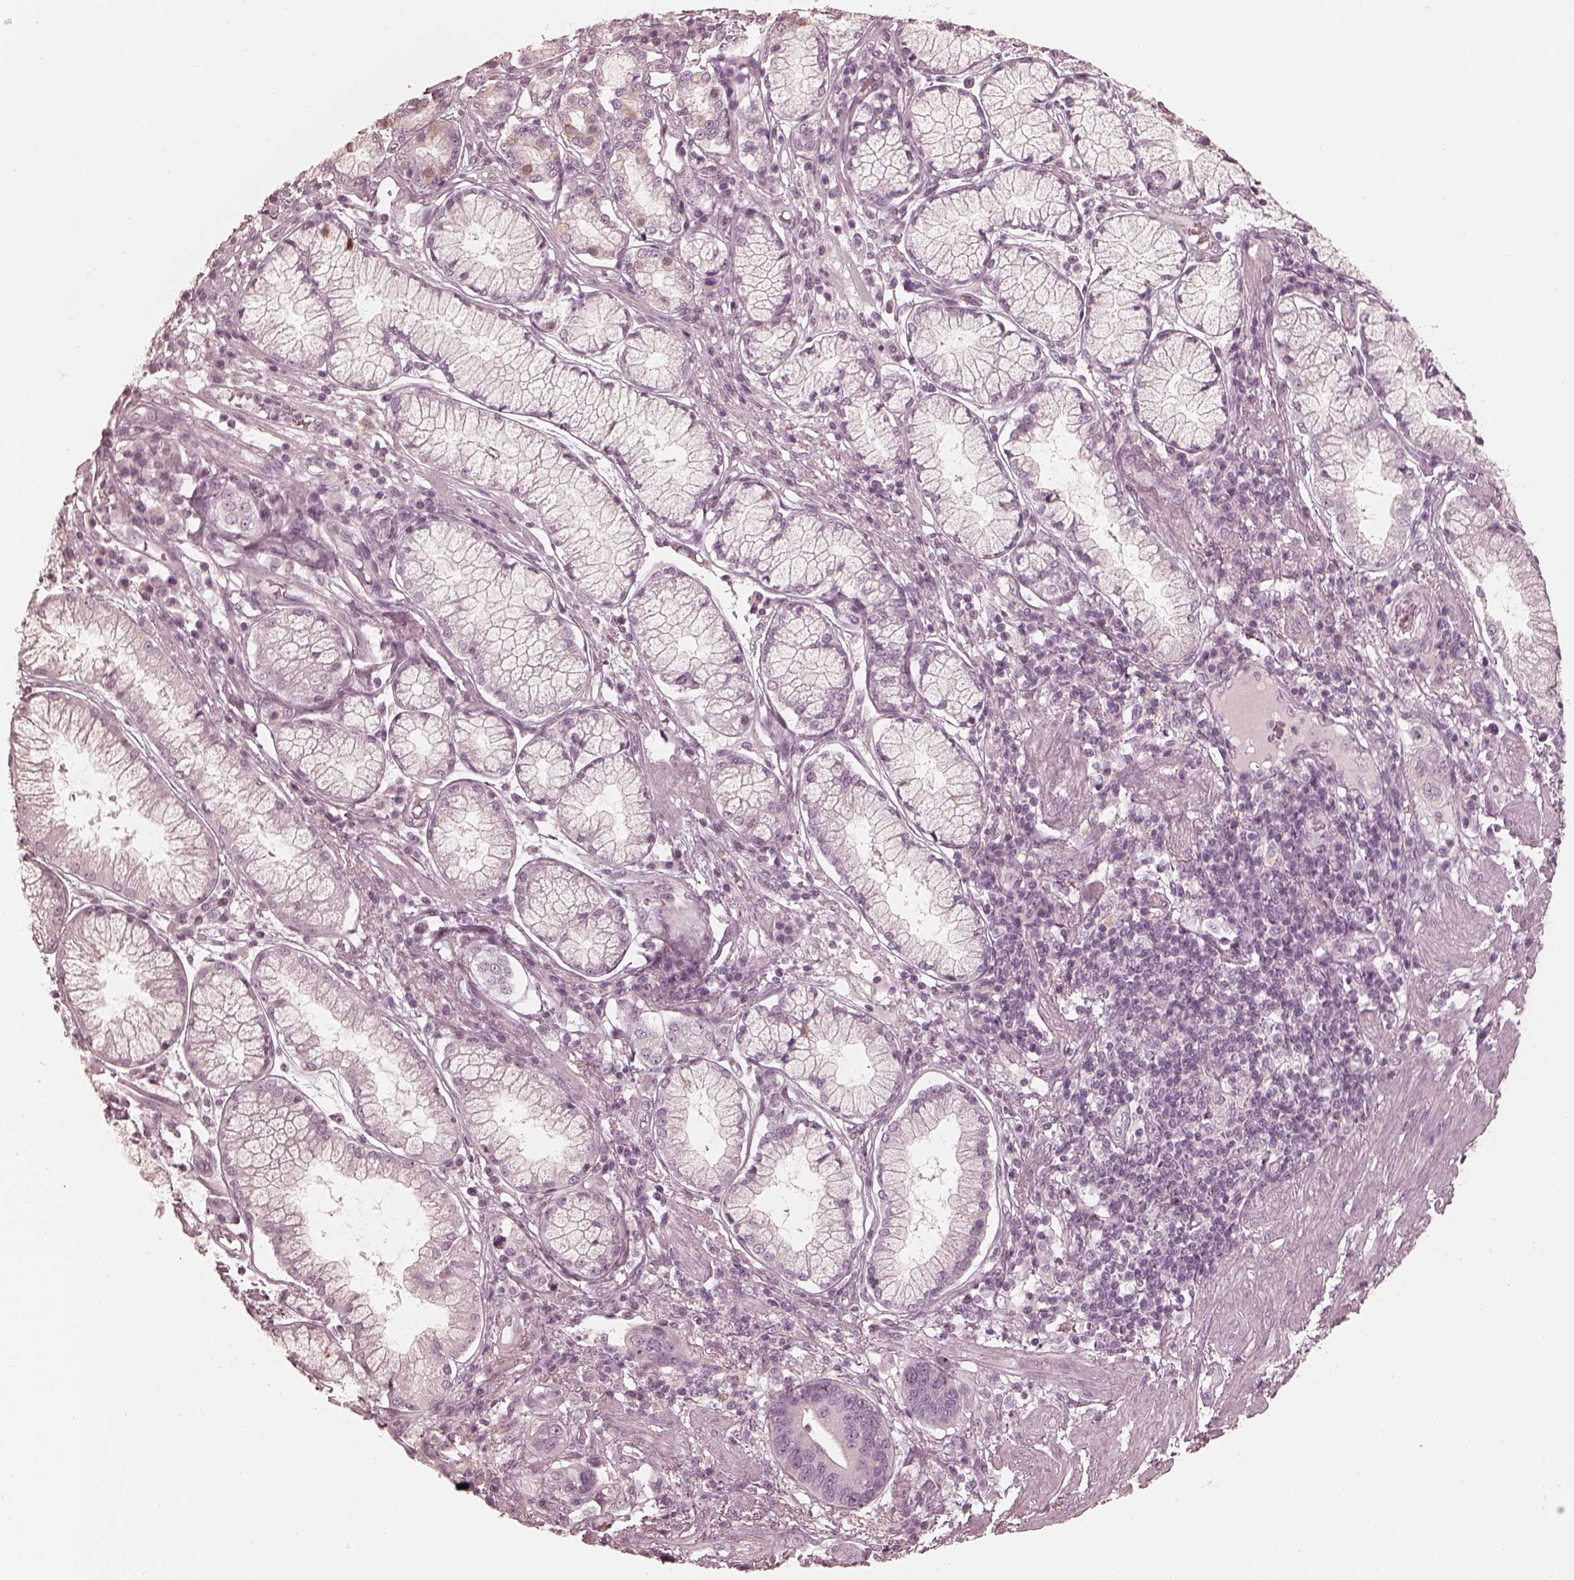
{"staining": {"intensity": "negative", "quantity": "none", "location": "none"}, "tissue": "stomach cancer", "cell_type": "Tumor cells", "image_type": "cancer", "snomed": [{"axis": "morphology", "description": "Adenocarcinoma, NOS"}, {"axis": "topography", "description": "Stomach"}], "caption": "A micrograph of human stomach adenocarcinoma is negative for staining in tumor cells.", "gene": "CALR3", "patient": {"sex": "male", "age": 84}}